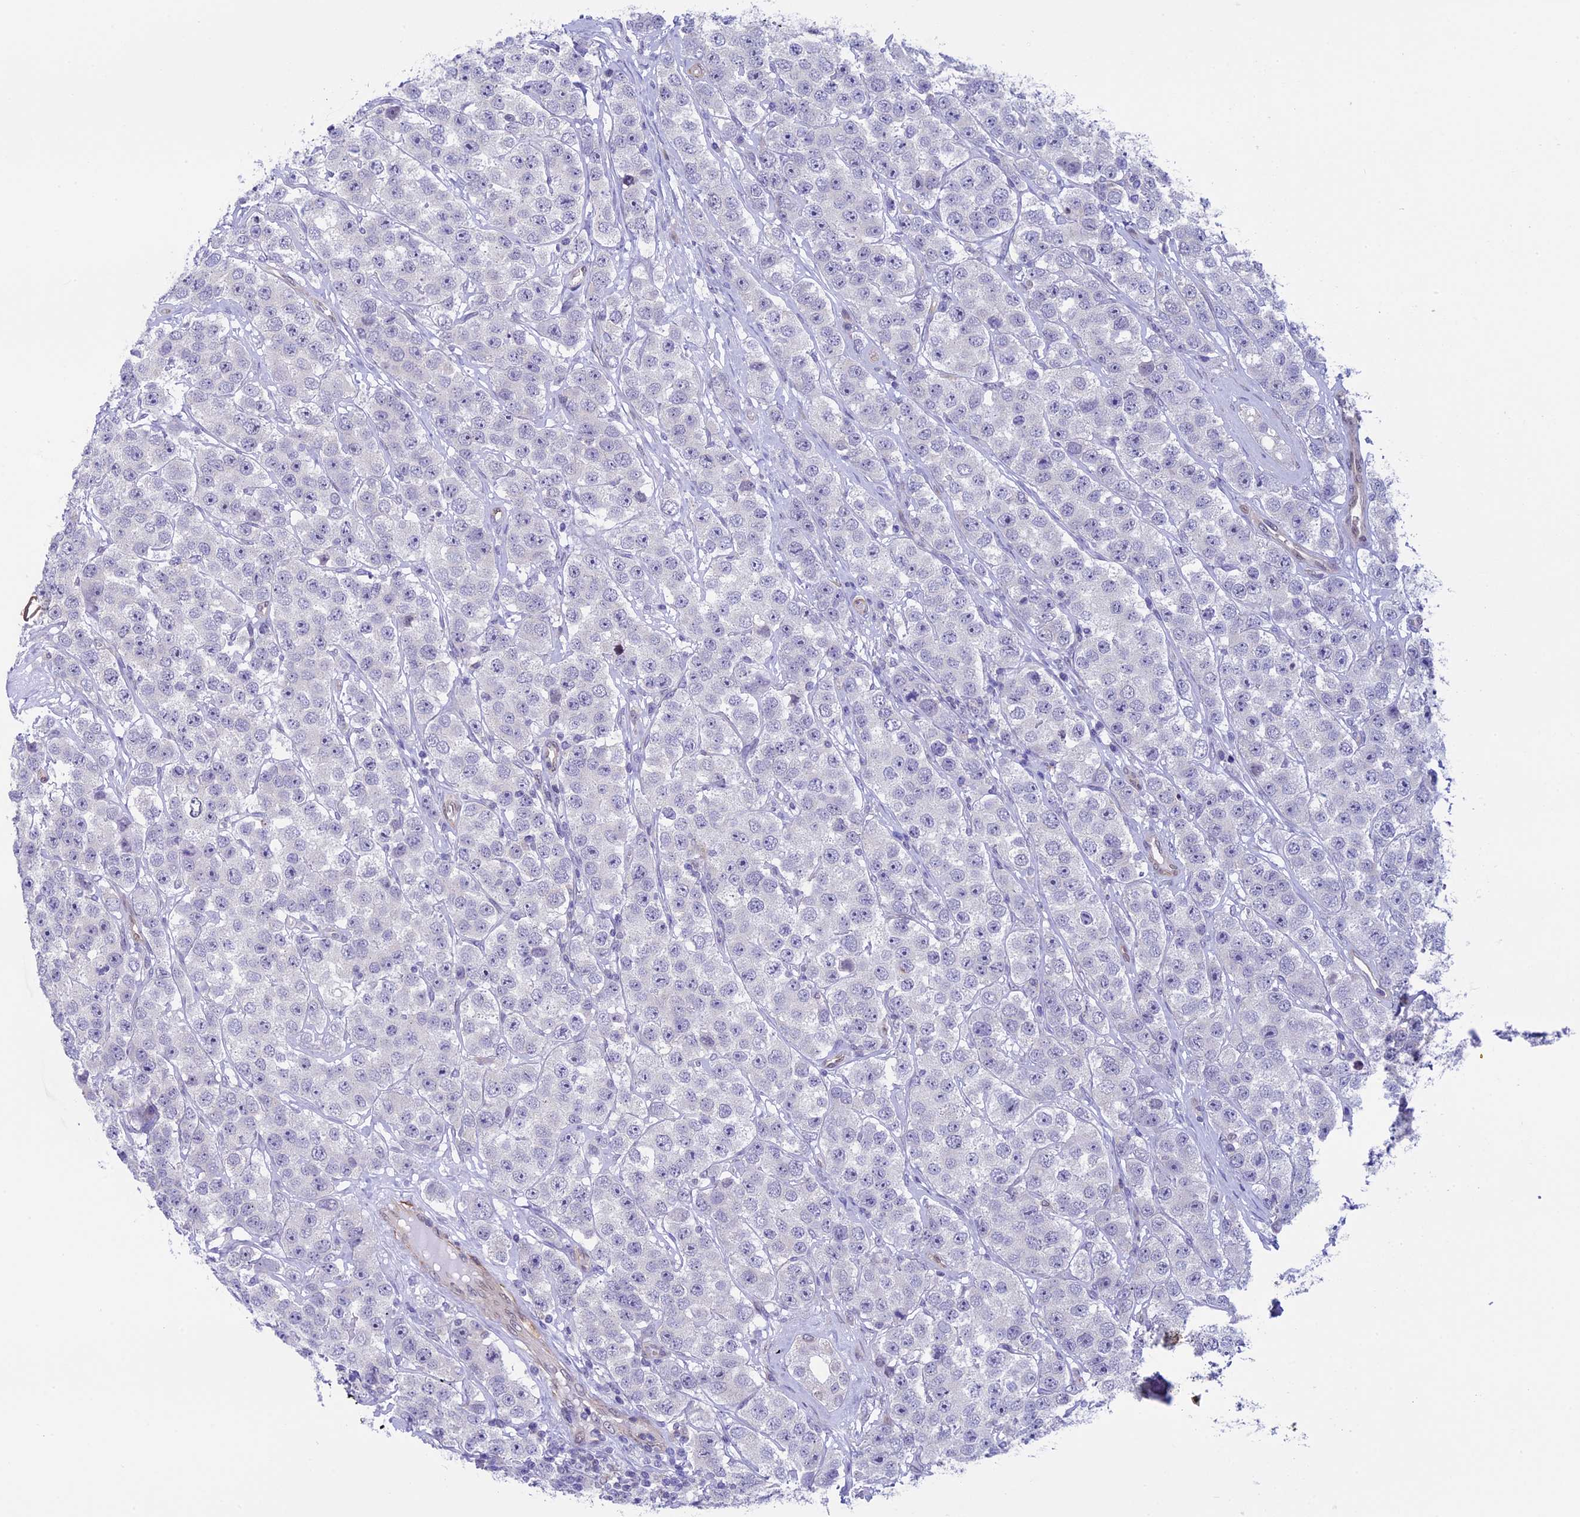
{"staining": {"intensity": "negative", "quantity": "none", "location": "none"}, "tissue": "testis cancer", "cell_type": "Tumor cells", "image_type": "cancer", "snomed": [{"axis": "morphology", "description": "Seminoma, NOS"}, {"axis": "topography", "description": "Testis"}], "caption": "Immunohistochemistry (IHC) histopathology image of testis cancer (seminoma) stained for a protein (brown), which demonstrates no staining in tumor cells.", "gene": "IGSF6", "patient": {"sex": "male", "age": 28}}